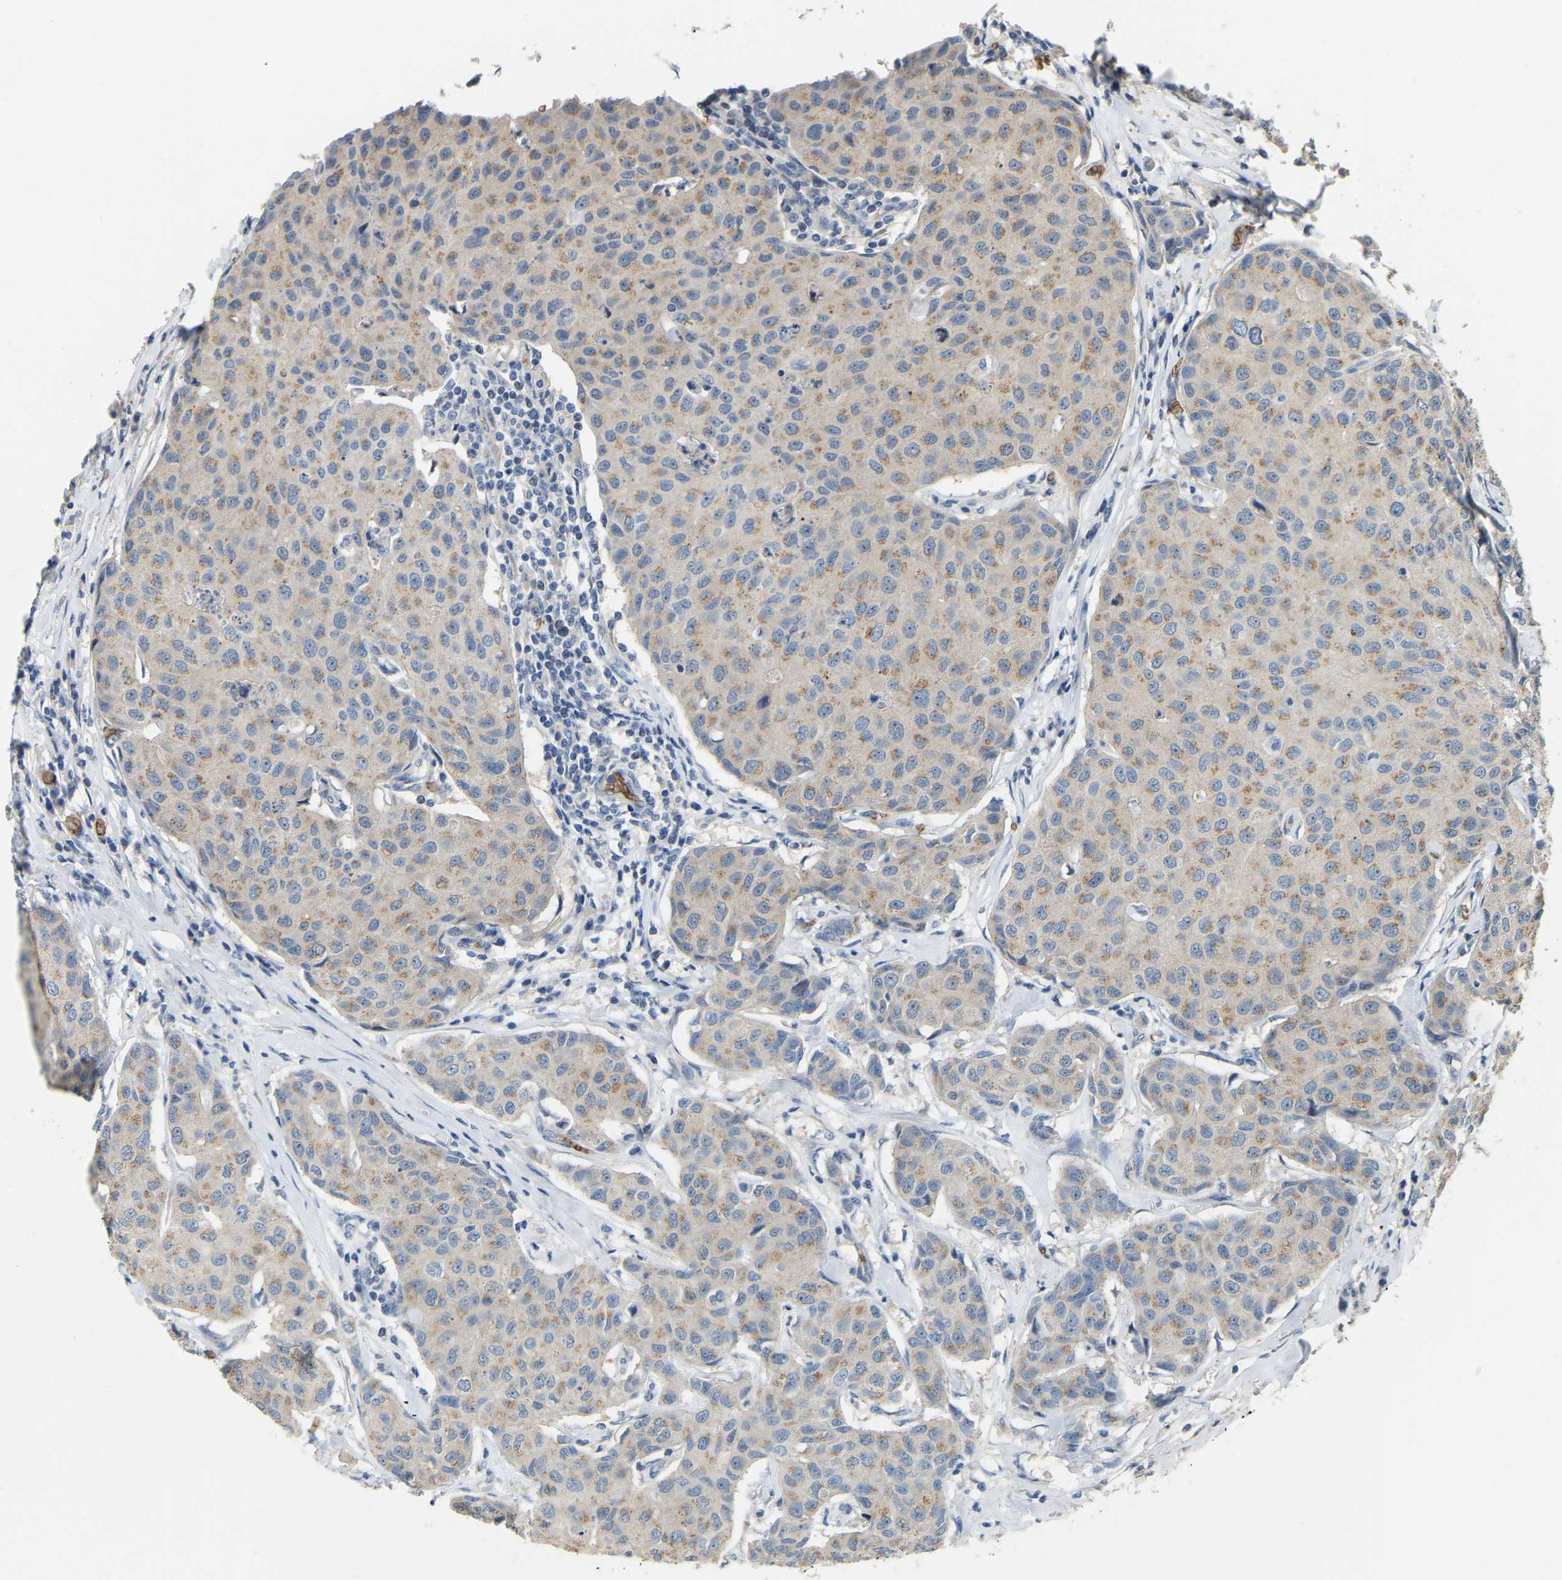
{"staining": {"intensity": "weak", "quantity": ">75%", "location": "cytoplasmic/membranous"}, "tissue": "breast cancer", "cell_type": "Tumor cells", "image_type": "cancer", "snomed": [{"axis": "morphology", "description": "Duct carcinoma"}, {"axis": "topography", "description": "Breast"}], "caption": "There is low levels of weak cytoplasmic/membranous staining in tumor cells of breast cancer (infiltrating ductal carcinoma), as demonstrated by immunohistochemical staining (brown color).", "gene": "CFAP298", "patient": {"sex": "female", "age": 80}}